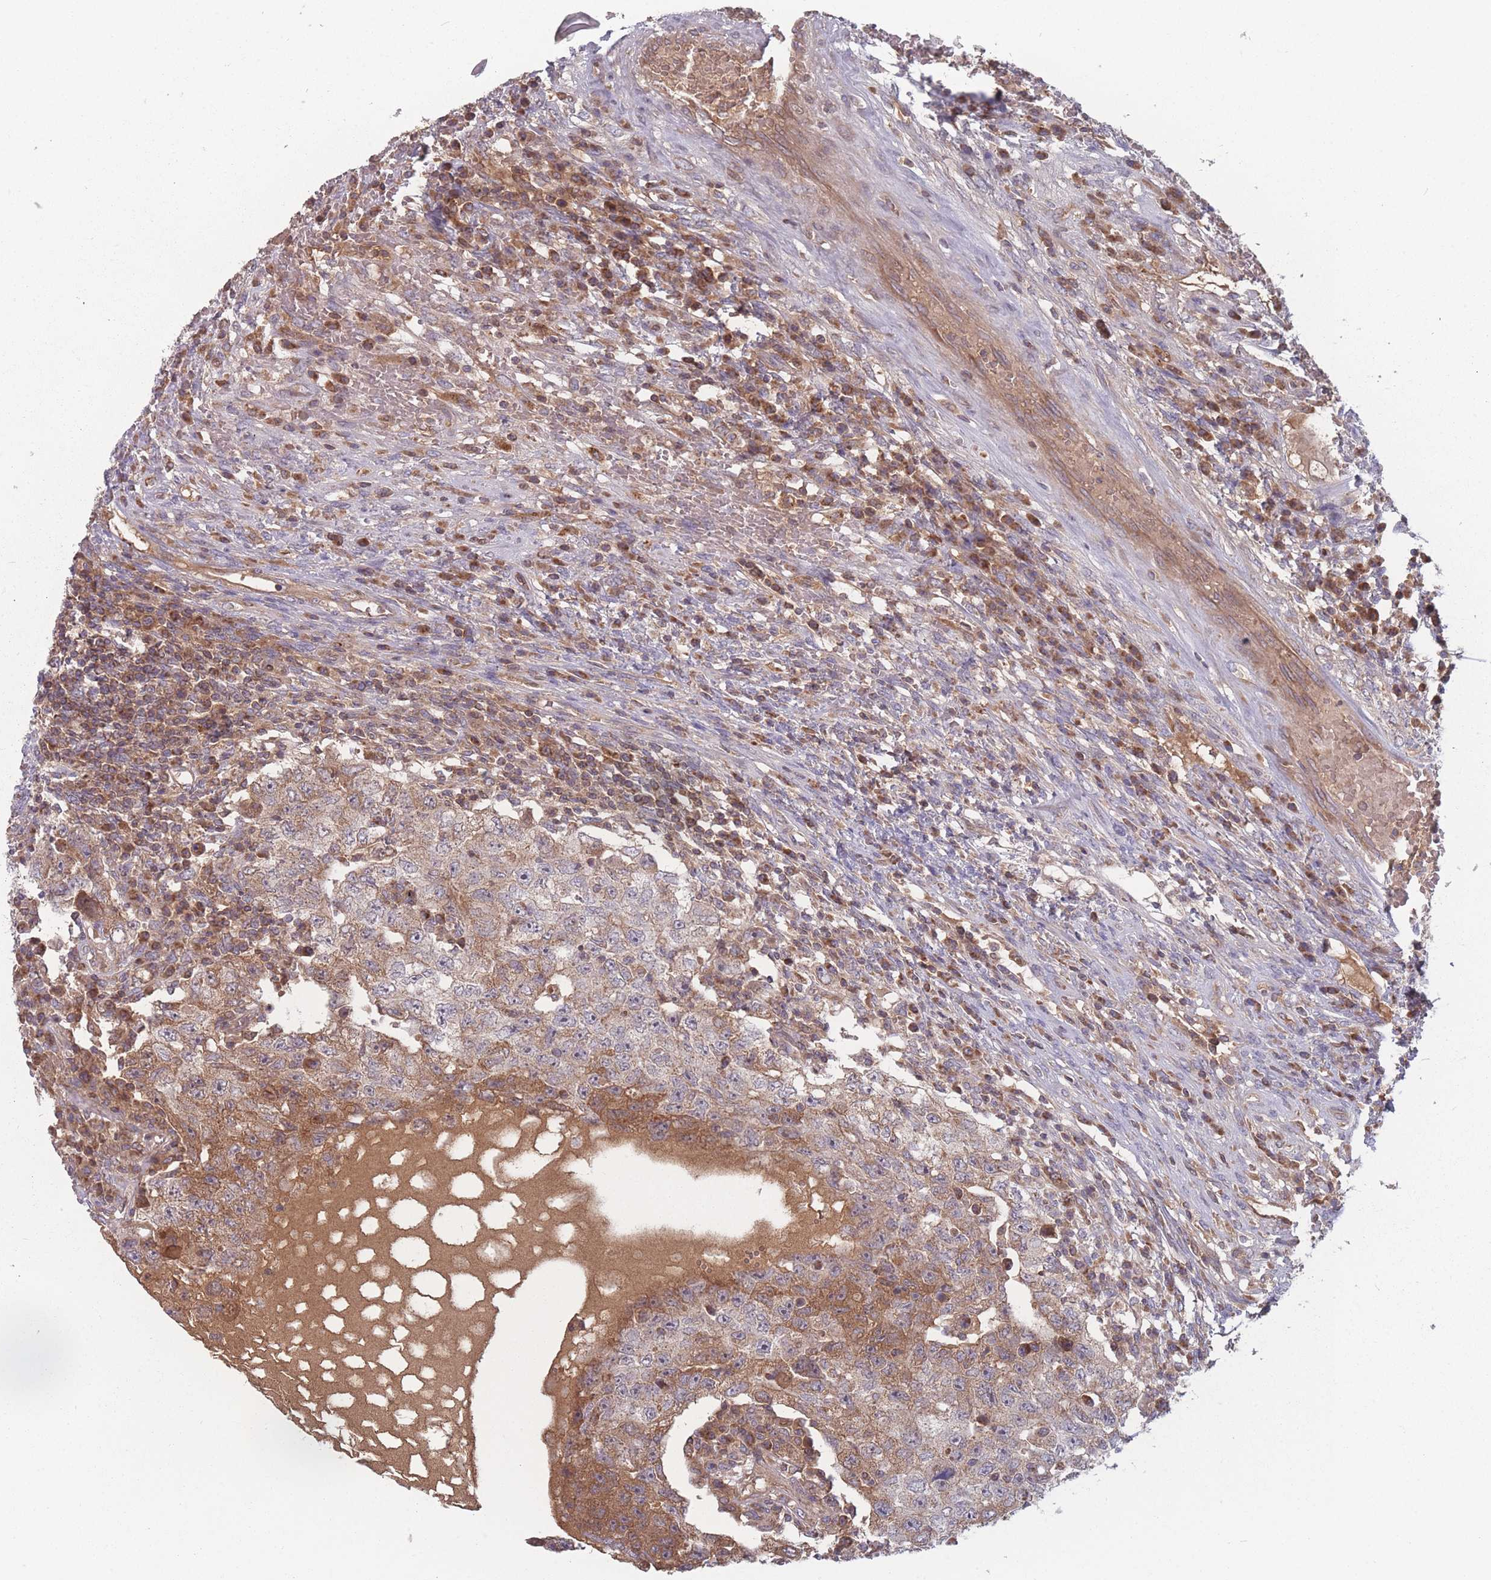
{"staining": {"intensity": "moderate", "quantity": ">75%", "location": "cytoplasmic/membranous"}, "tissue": "testis cancer", "cell_type": "Tumor cells", "image_type": "cancer", "snomed": [{"axis": "morphology", "description": "Carcinoma, Embryonal, NOS"}, {"axis": "topography", "description": "Testis"}], "caption": "Approximately >75% of tumor cells in testis cancer display moderate cytoplasmic/membranous protein expression as visualized by brown immunohistochemical staining.", "gene": "ATP5MG", "patient": {"sex": "male", "age": 26}}